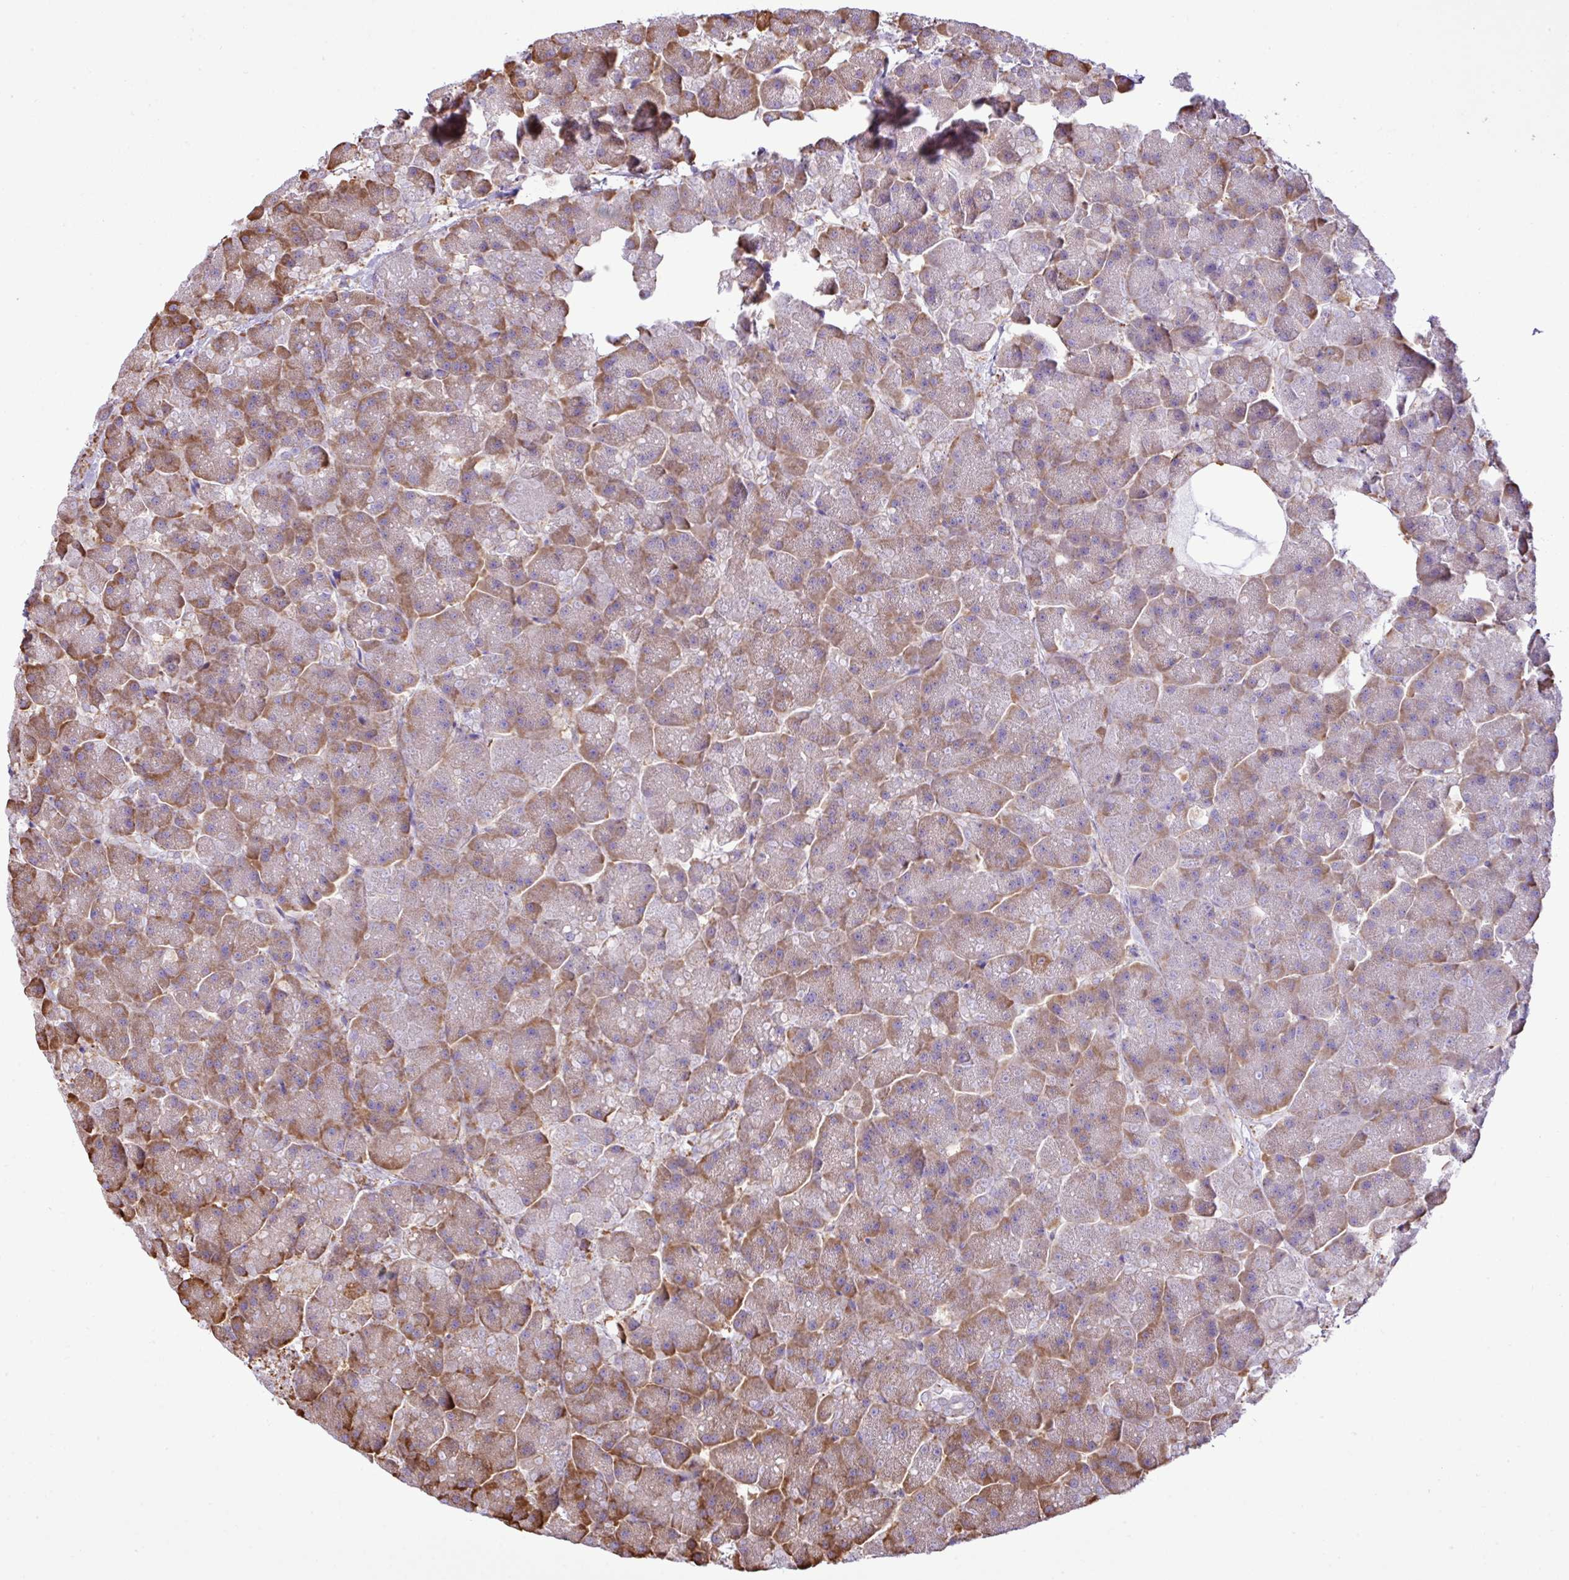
{"staining": {"intensity": "moderate", "quantity": ">75%", "location": "cytoplasmic/membranous"}, "tissue": "pancreas", "cell_type": "Exocrine glandular cells", "image_type": "normal", "snomed": [{"axis": "morphology", "description": "Normal tissue, NOS"}, {"axis": "topography", "description": "Pancreas"}, {"axis": "topography", "description": "Peripheral nerve tissue"}], "caption": "DAB immunohistochemical staining of benign pancreas displays moderate cytoplasmic/membranous protein expression in approximately >75% of exocrine glandular cells. Nuclei are stained in blue.", "gene": "ZSCAN5A", "patient": {"sex": "male", "age": 54}}